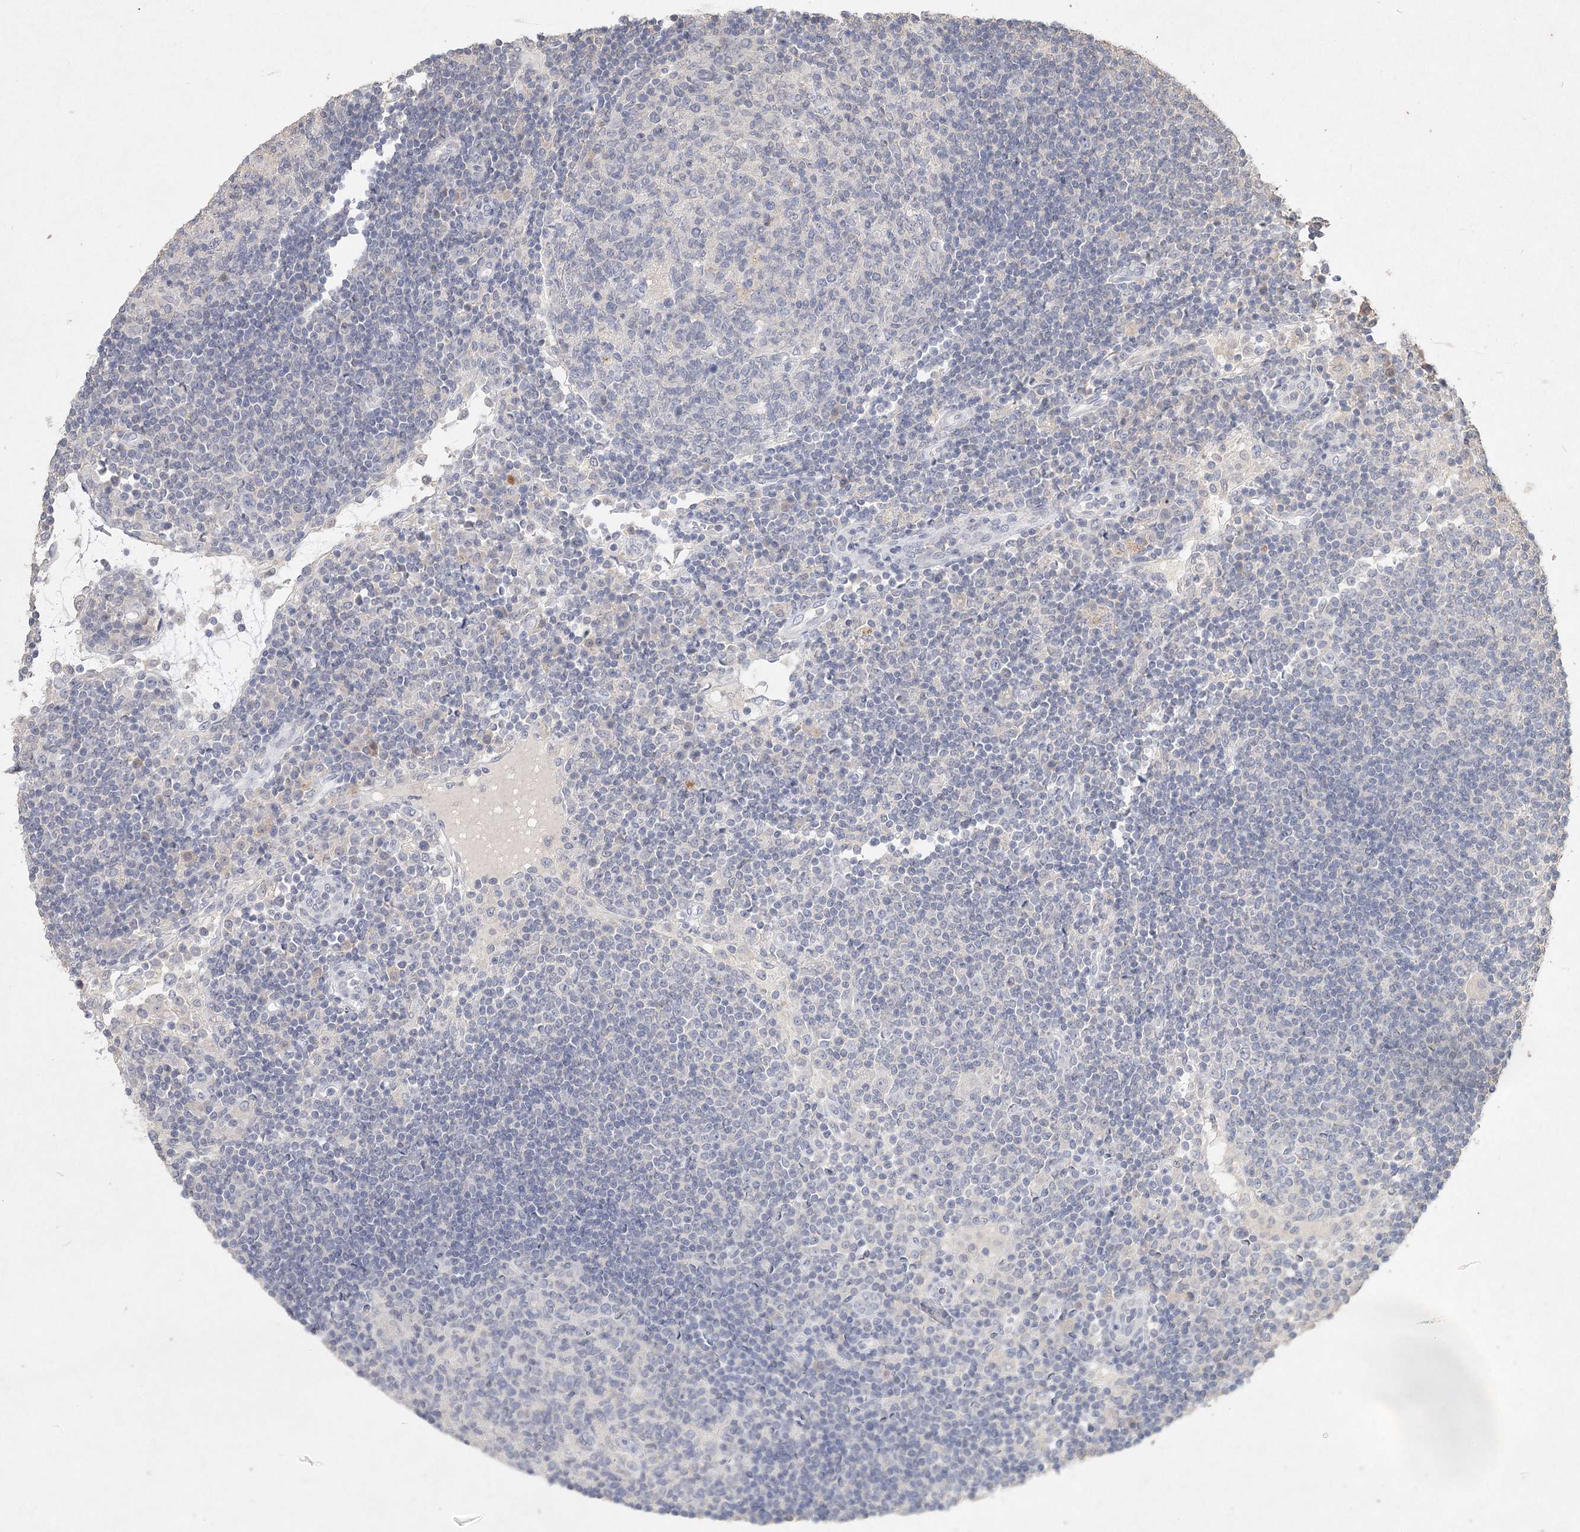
{"staining": {"intensity": "negative", "quantity": "none", "location": "none"}, "tissue": "lymph node", "cell_type": "Germinal center cells", "image_type": "normal", "snomed": [{"axis": "morphology", "description": "Normal tissue, NOS"}, {"axis": "topography", "description": "Lymph node"}], "caption": "Photomicrograph shows no protein expression in germinal center cells of normal lymph node.", "gene": "ARSI", "patient": {"sex": "female", "age": 53}}